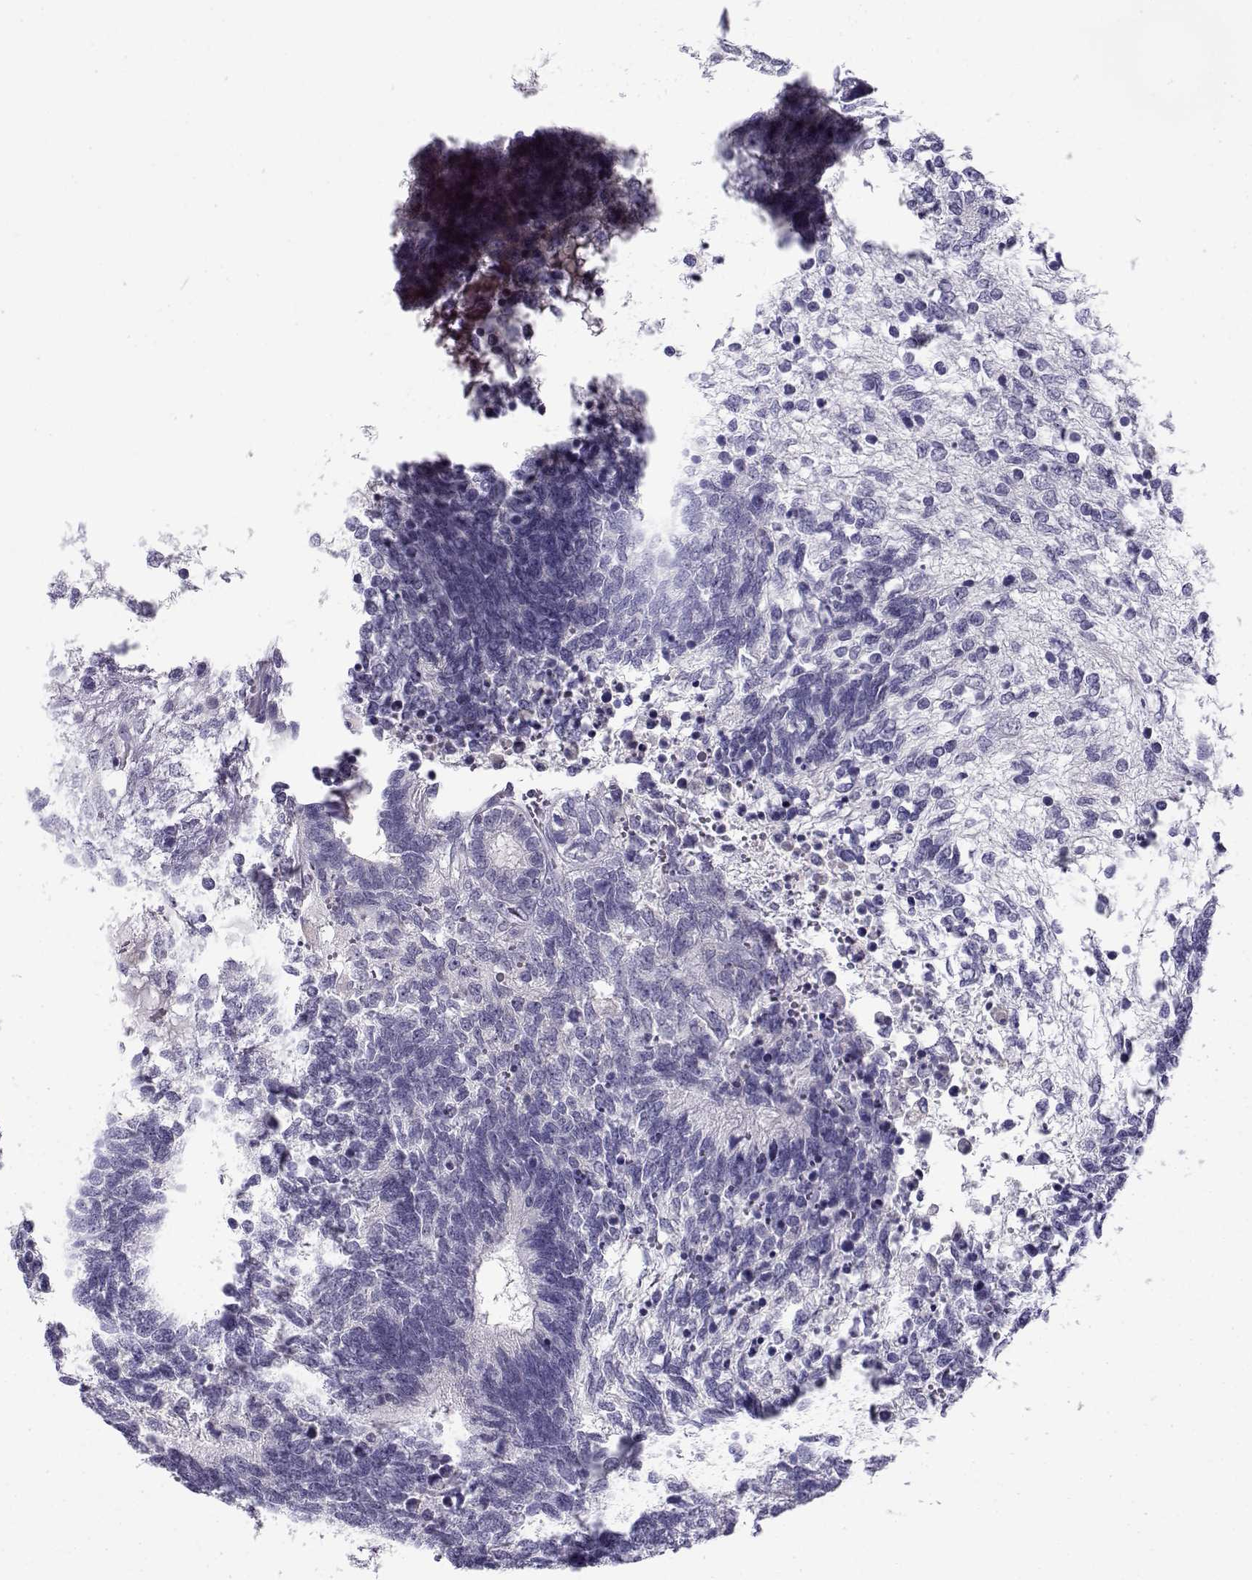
{"staining": {"intensity": "negative", "quantity": "none", "location": "none"}, "tissue": "testis cancer", "cell_type": "Tumor cells", "image_type": "cancer", "snomed": [{"axis": "morphology", "description": "Seminoma, NOS"}, {"axis": "morphology", "description": "Carcinoma, Embryonal, NOS"}, {"axis": "topography", "description": "Testis"}], "caption": "There is no significant expression in tumor cells of seminoma (testis).", "gene": "FAM166A", "patient": {"sex": "male", "age": 41}}